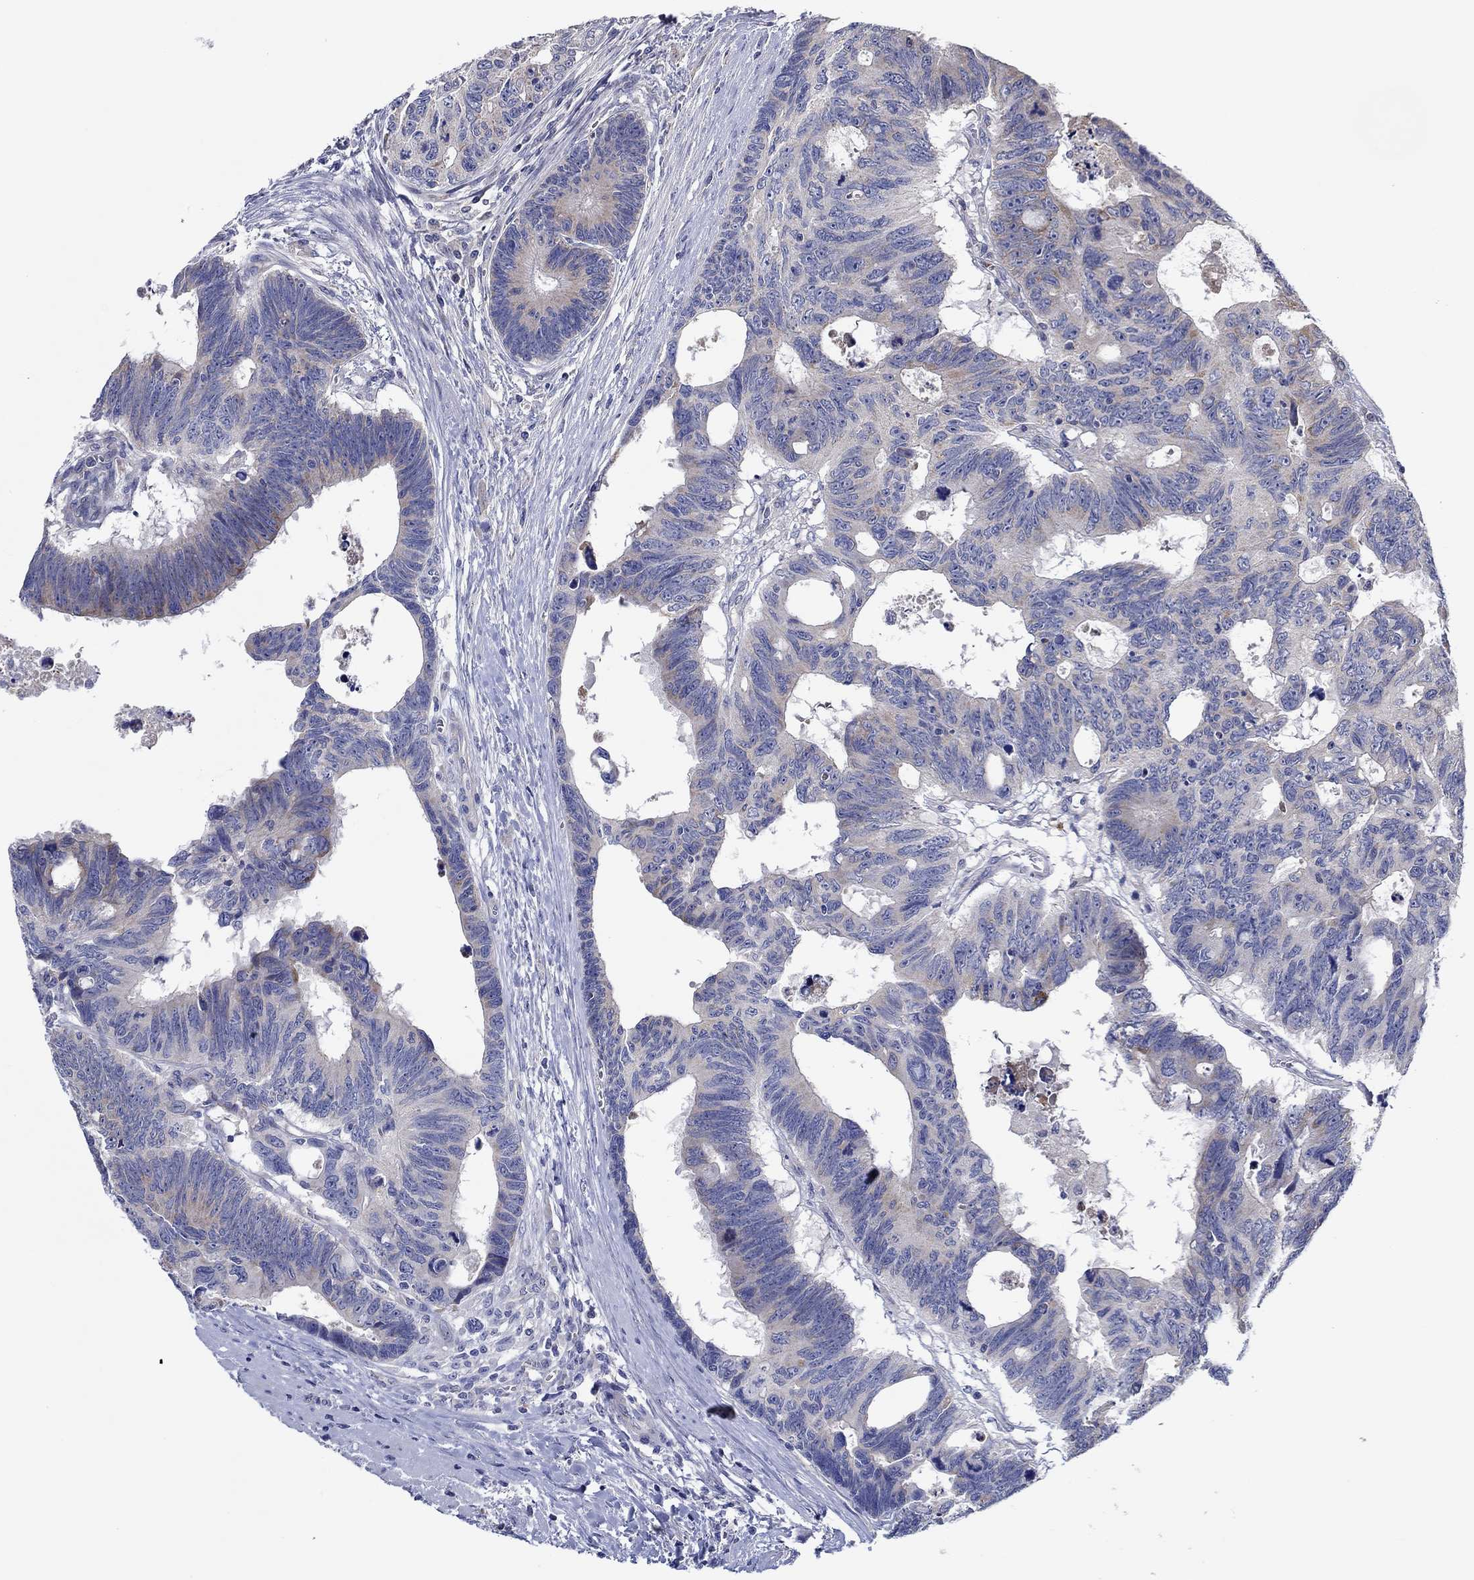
{"staining": {"intensity": "negative", "quantity": "none", "location": "none"}, "tissue": "colorectal cancer", "cell_type": "Tumor cells", "image_type": "cancer", "snomed": [{"axis": "morphology", "description": "Adenocarcinoma, NOS"}, {"axis": "topography", "description": "Colon"}], "caption": "Micrograph shows no protein staining in tumor cells of adenocarcinoma (colorectal) tissue.", "gene": "CFAP61", "patient": {"sex": "female", "age": 77}}